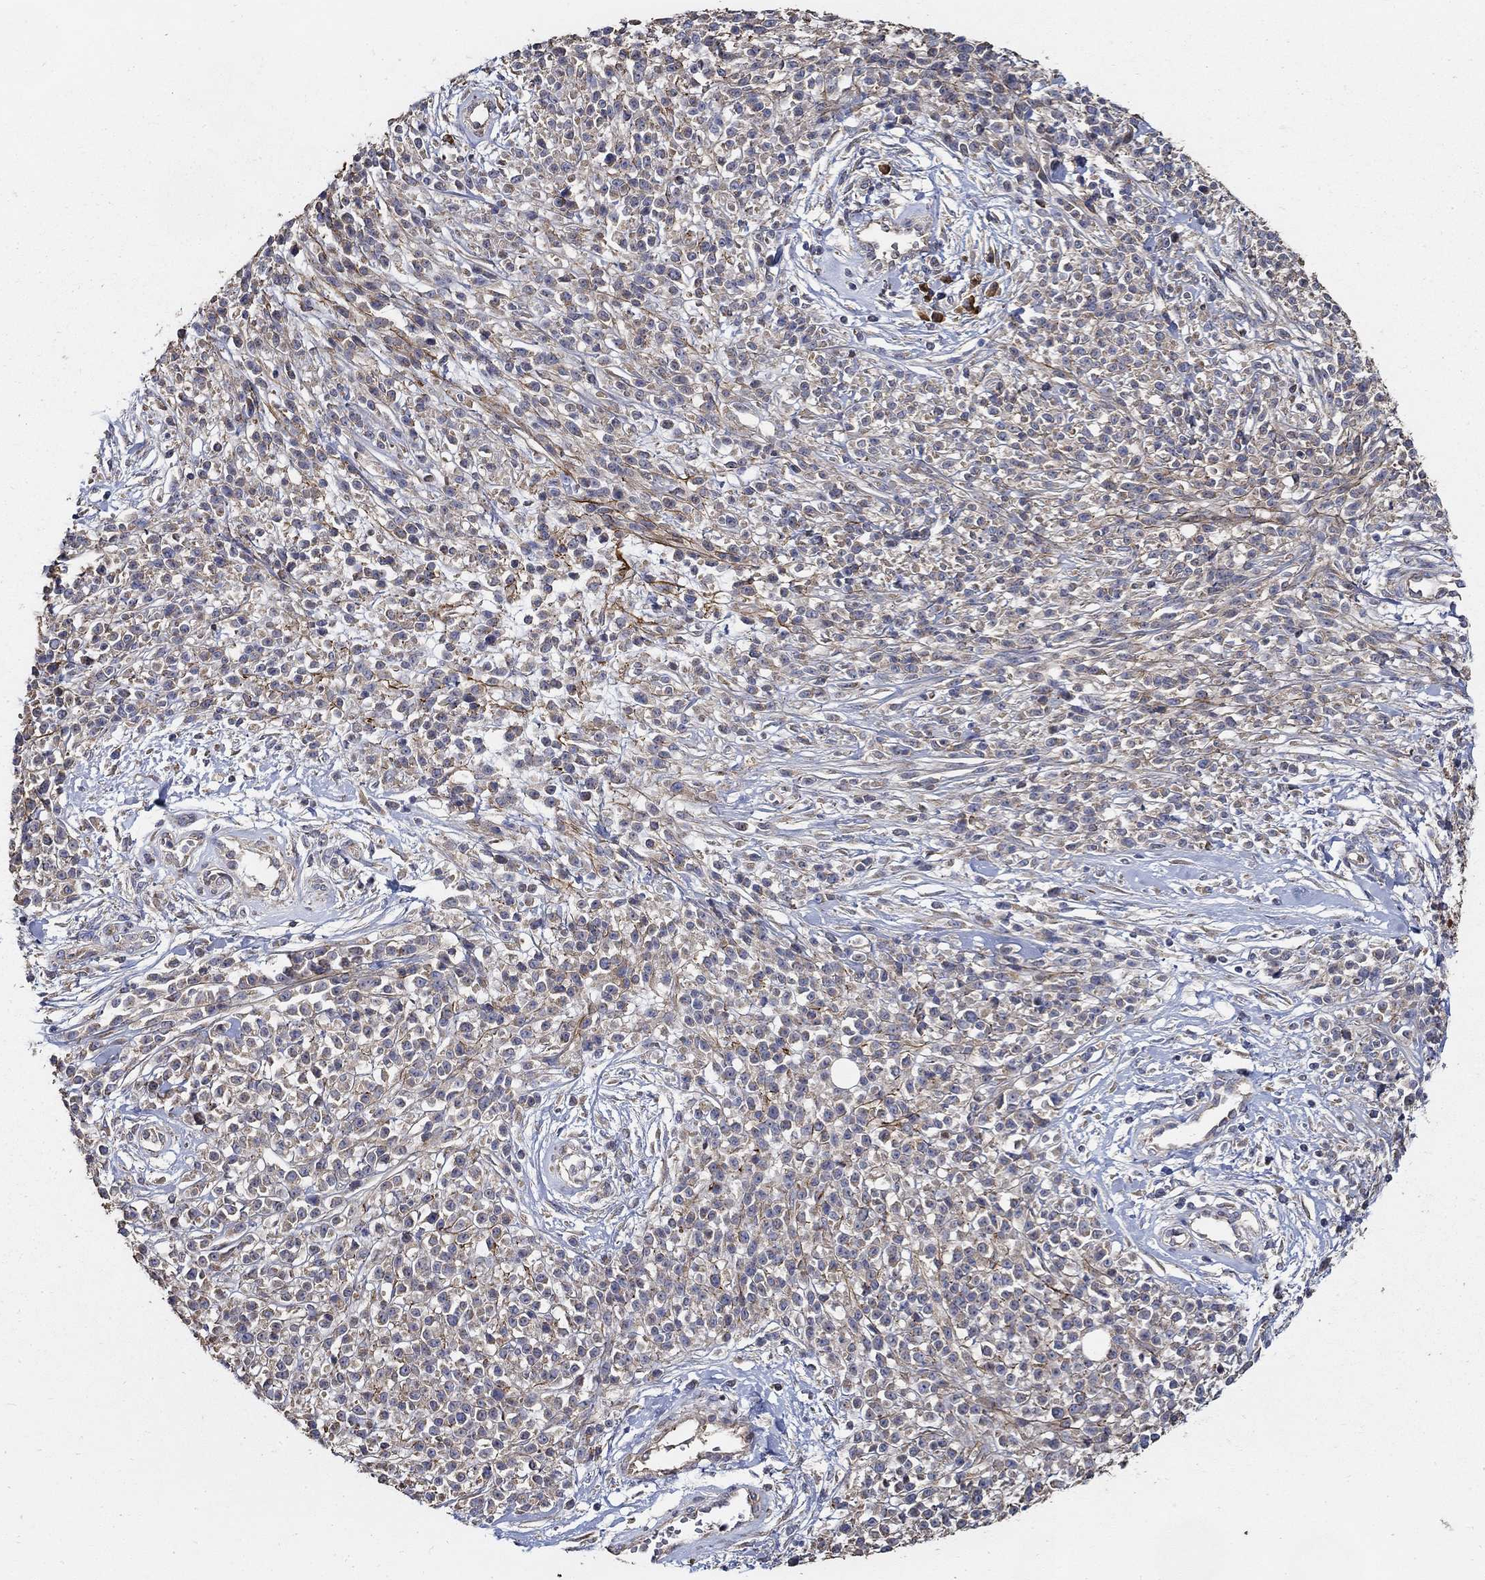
{"staining": {"intensity": "weak", "quantity": "25%-75%", "location": "cytoplasmic/membranous"}, "tissue": "melanoma", "cell_type": "Tumor cells", "image_type": "cancer", "snomed": [{"axis": "morphology", "description": "Malignant melanoma, NOS"}, {"axis": "topography", "description": "Skin"}, {"axis": "topography", "description": "Skin of trunk"}], "caption": "Tumor cells reveal low levels of weak cytoplasmic/membranous expression in approximately 25%-75% of cells in human malignant melanoma.", "gene": "EMILIN3", "patient": {"sex": "male", "age": 74}}